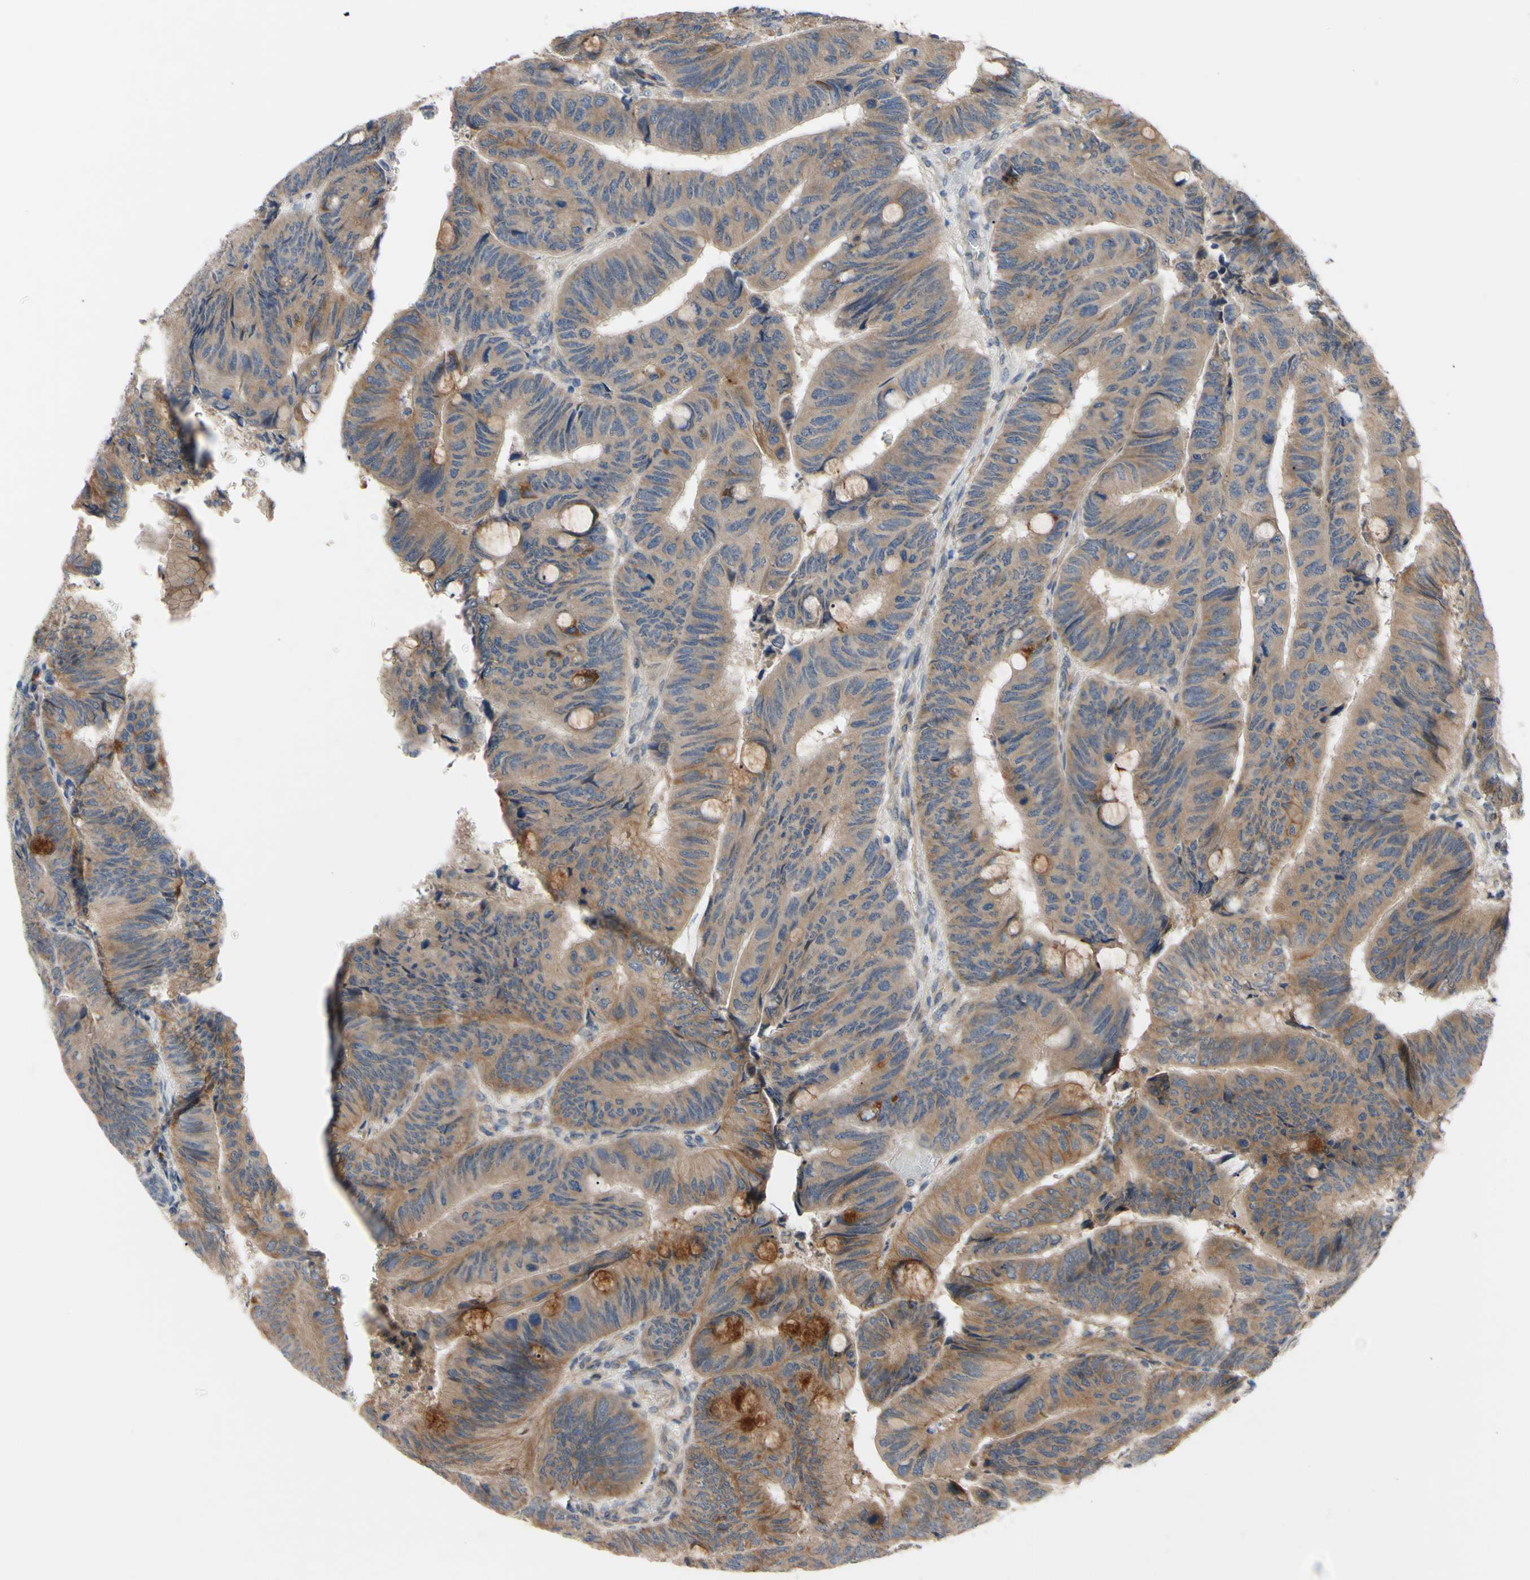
{"staining": {"intensity": "moderate", "quantity": ">75%", "location": "cytoplasmic/membranous"}, "tissue": "colorectal cancer", "cell_type": "Tumor cells", "image_type": "cancer", "snomed": [{"axis": "morphology", "description": "Normal tissue, NOS"}, {"axis": "morphology", "description": "Adenocarcinoma, NOS"}, {"axis": "topography", "description": "Rectum"}, {"axis": "topography", "description": "Peripheral nerve tissue"}], "caption": "Moderate cytoplasmic/membranous positivity is identified in about >75% of tumor cells in adenocarcinoma (colorectal). The staining was performed using DAB (3,3'-diaminobenzidine) to visualize the protein expression in brown, while the nuclei were stained in blue with hematoxylin (Magnification: 20x).", "gene": "SVIL", "patient": {"sex": "male", "age": 92}}